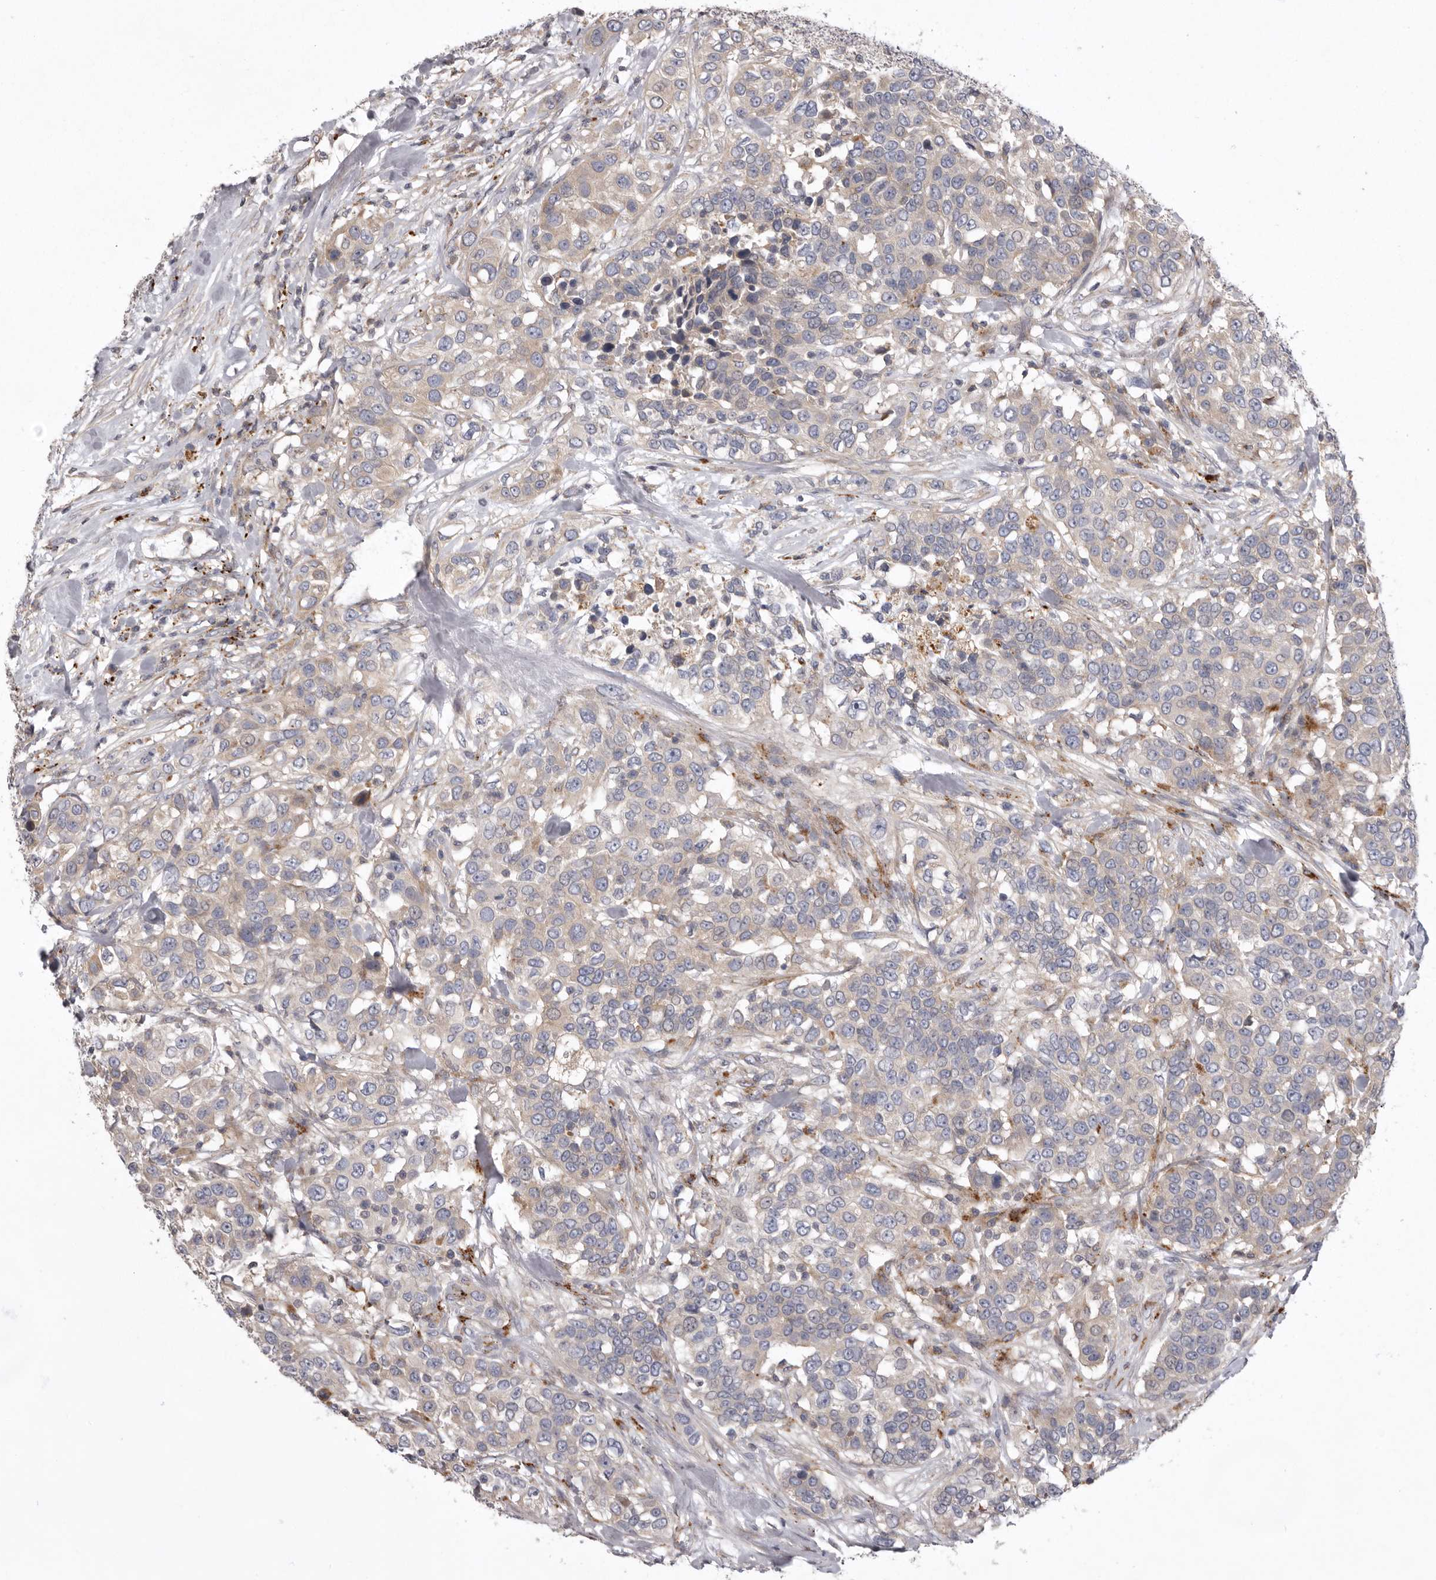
{"staining": {"intensity": "weak", "quantity": "25%-75%", "location": "cytoplasmic/membranous"}, "tissue": "urothelial cancer", "cell_type": "Tumor cells", "image_type": "cancer", "snomed": [{"axis": "morphology", "description": "Urothelial carcinoma, High grade"}, {"axis": "topography", "description": "Urinary bladder"}], "caption": "Human urothelial cancer stained with a brown dye reveals weak cytoplasmic/membranous positive positivity in approximately 25%-75% of tumor cells.", "gene": "WDR47", "patient": {"sex": "female", "age": 80}}